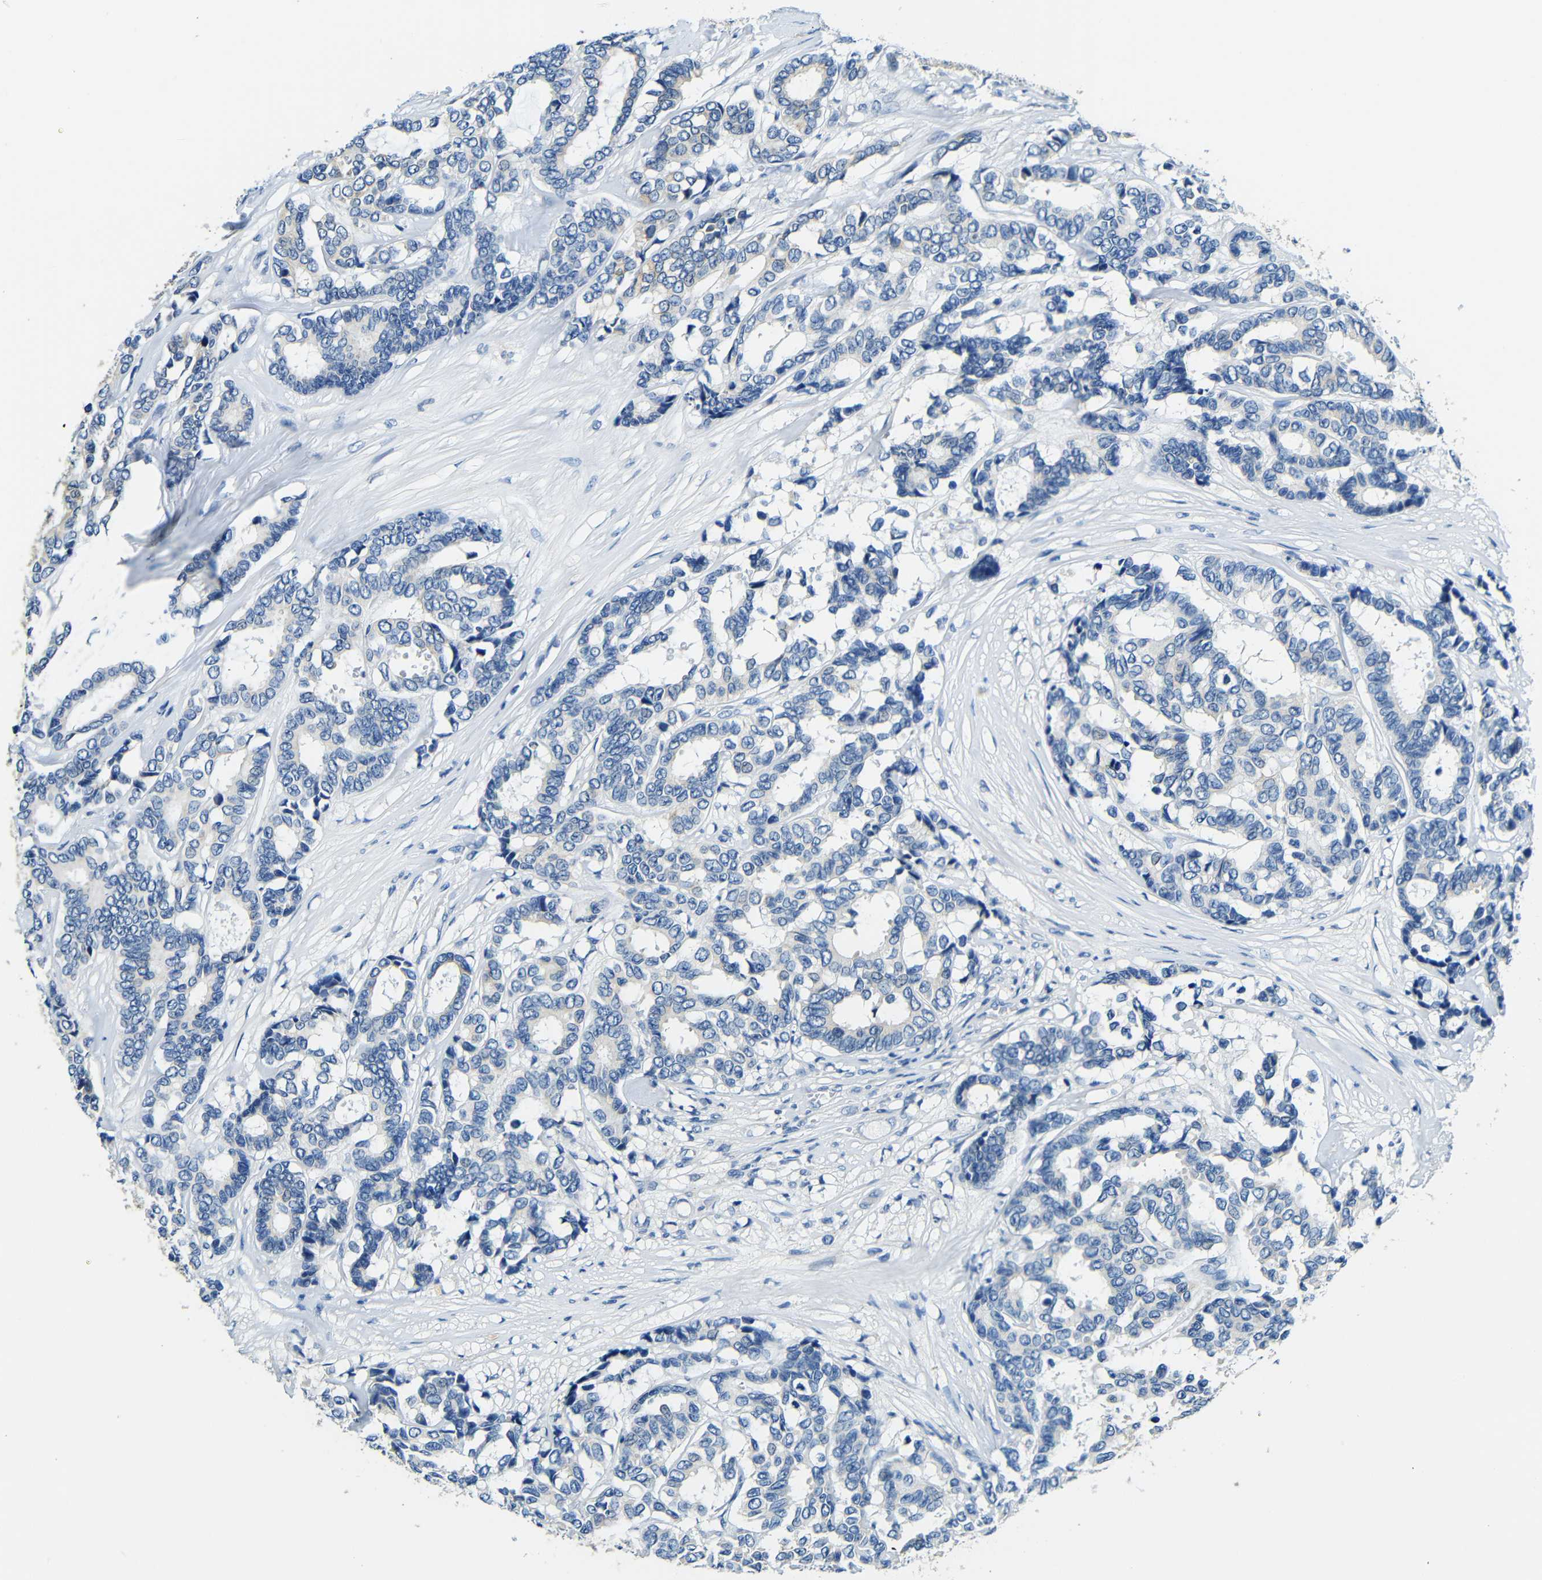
{"staining": {"intensity": "negative", "quantity": "none", "location": "none"}, "tissue": "breast cancer", "cell_type": "Tumor cells", "image_type": "cancer", "snomed": [{"axis": "morphology", "description": "Duct carcinoma"}, {"axis": "topography", "description": "Breast"}], "caption": "The IHC micrograph has no significant positivity in tumor cells of breast cancer tissue.", "gene": "FMO5", "patient": {"sex": "female", "age": 87}}